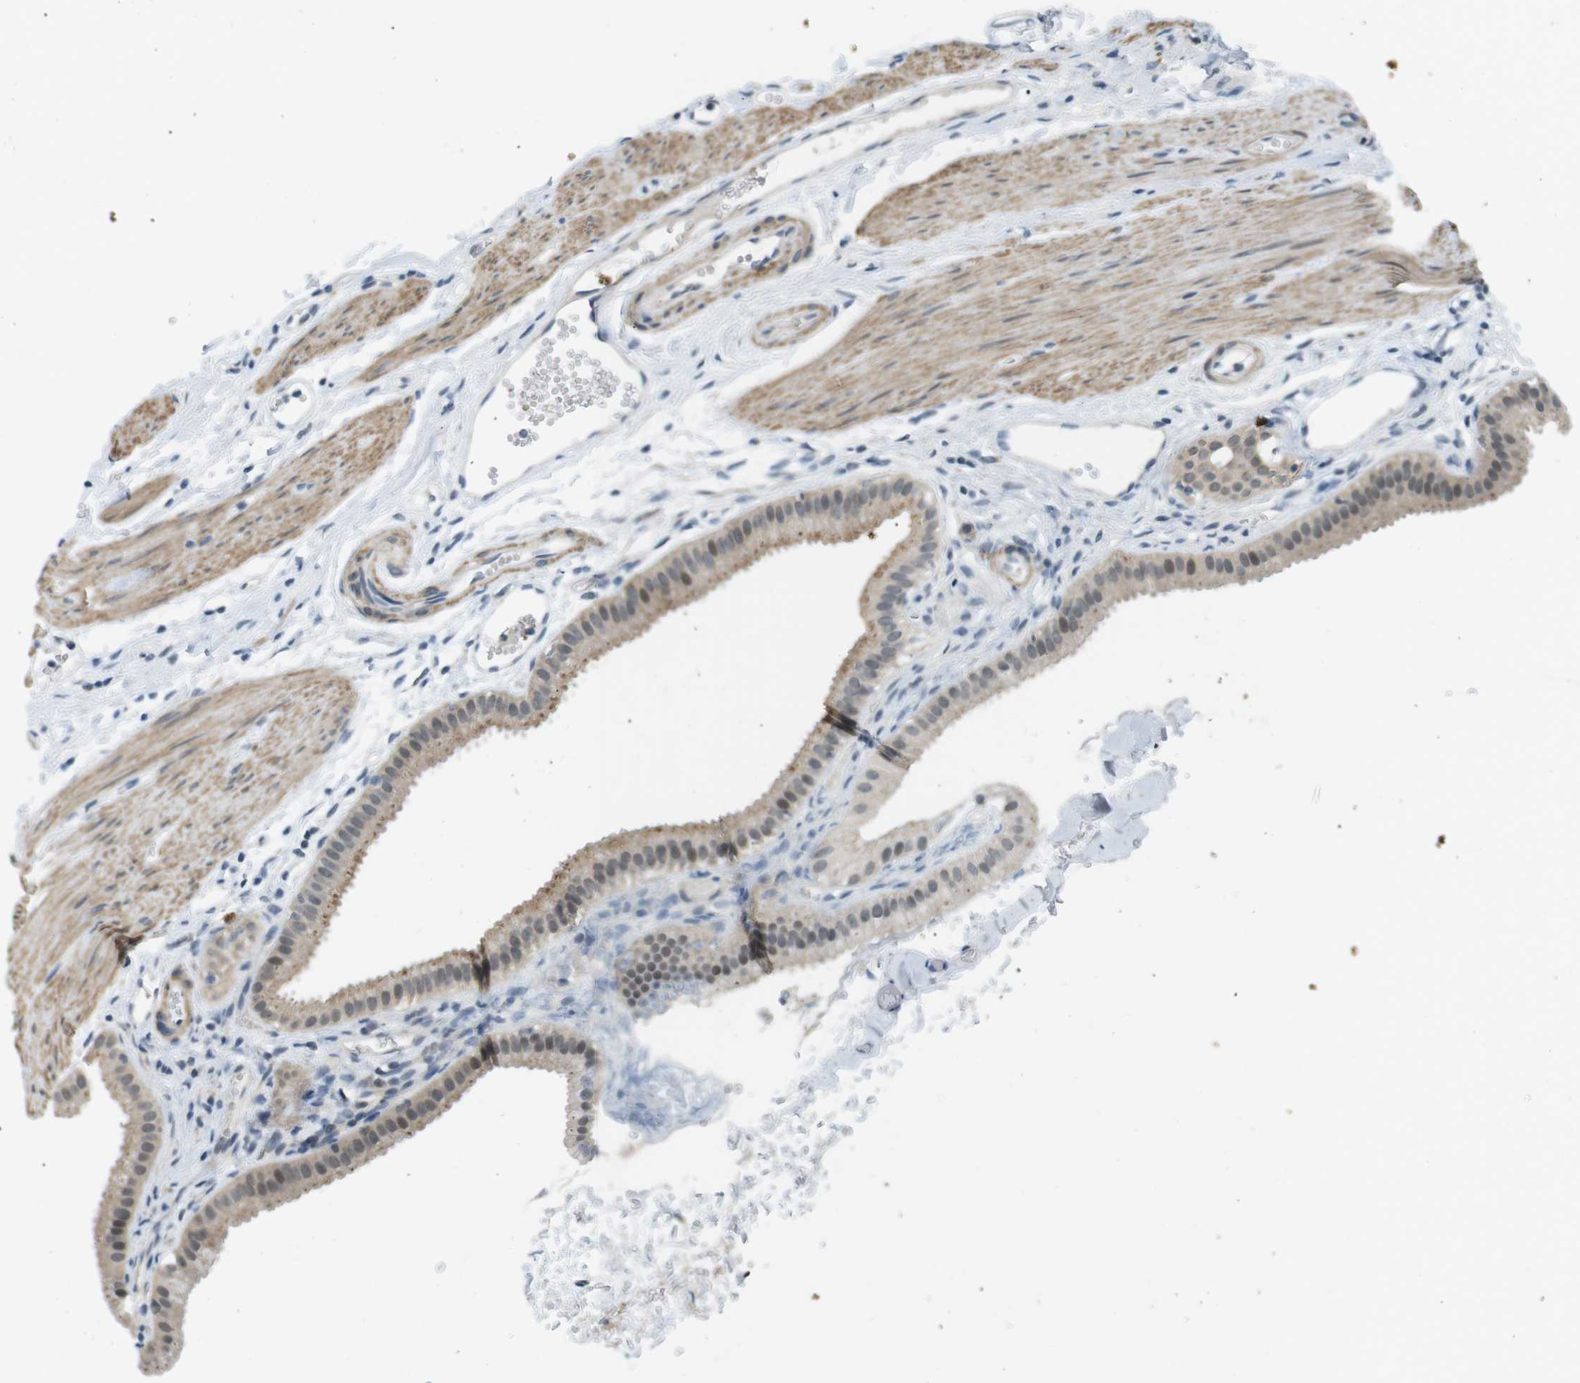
{"staining": {"intensity": "weak", "quantity": ">75%", "location": "cytoplasmic/membranous"}, "tissue": "gallbladder", "cell_type": "Glandular cells", "image_type": "normal", "snomed": [{"axis": "morphology", "description": "Normal tissue, NOS"}, {"axis": "topography", "description": "Gallbladder"}], "caption": "DAB (3,3'-diaminobenzidine) immunohistochemical staining of unremarkable gallbladder demonstrates weak cytoplasmic/membranous protein positivity in approximately >75% of glandular cells.", "gene": "RTN3", "patient": {"sex": "female", "age": 64}}